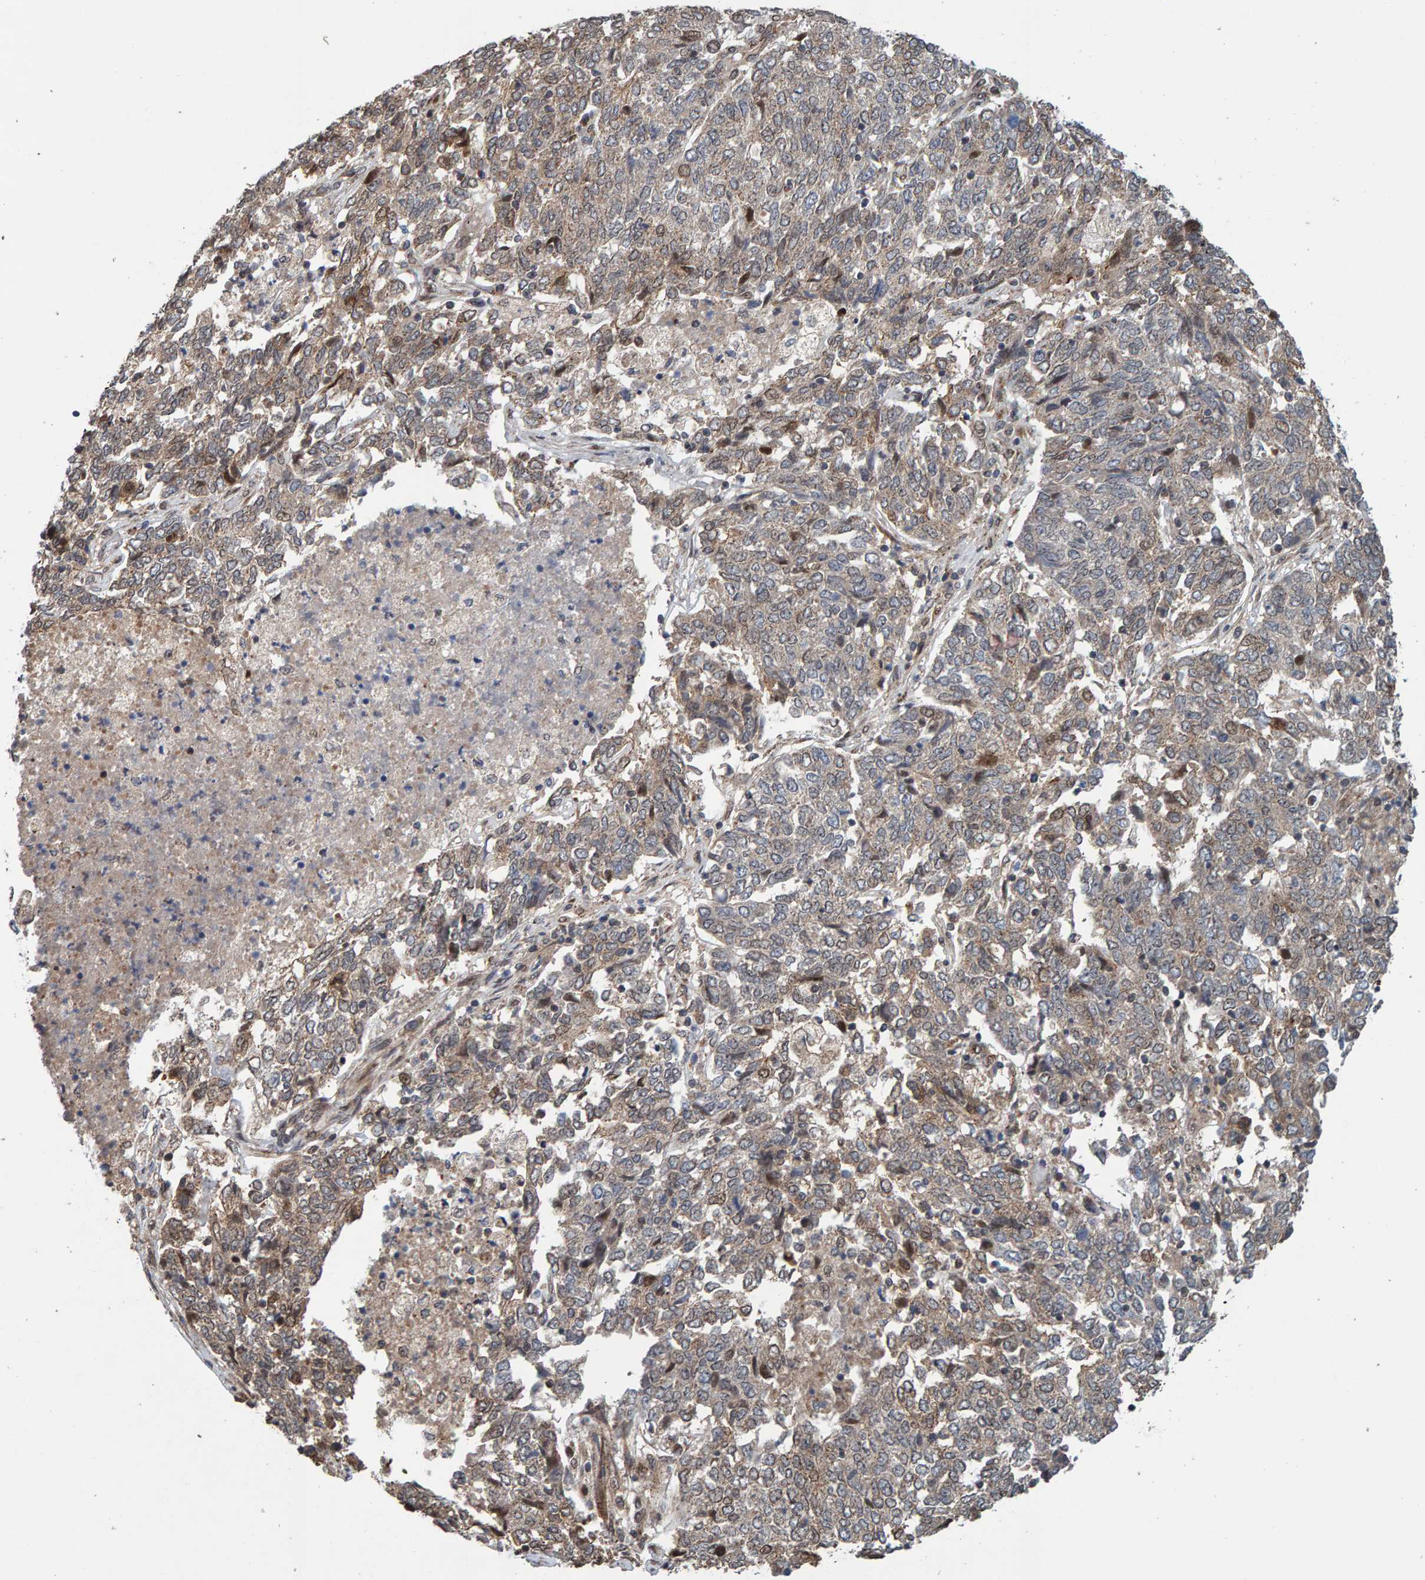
{"staining": {"intensity": "weak", "quantity": "25%-75%", "location": "cytoplasmic/membranous"}, "tissue": "endometrial cancer", "cell_type": "Tumor cells", "image_type": "cancer", "snomed": [{"axis": "morphology", "description": "Adenocarcinoma, NOS"}, {"axis": "topography", "description": "Endometrium"}], "caption": "Immunohistochemistry (IHC) of human adenocarcinoma (endometrial) exhibits low levels of weak cytoplasmic/membranous expression in about 25%-75% of tumor cells.", "gene": "CCDC25", "patient": {"sex": "female", "age": 80}}